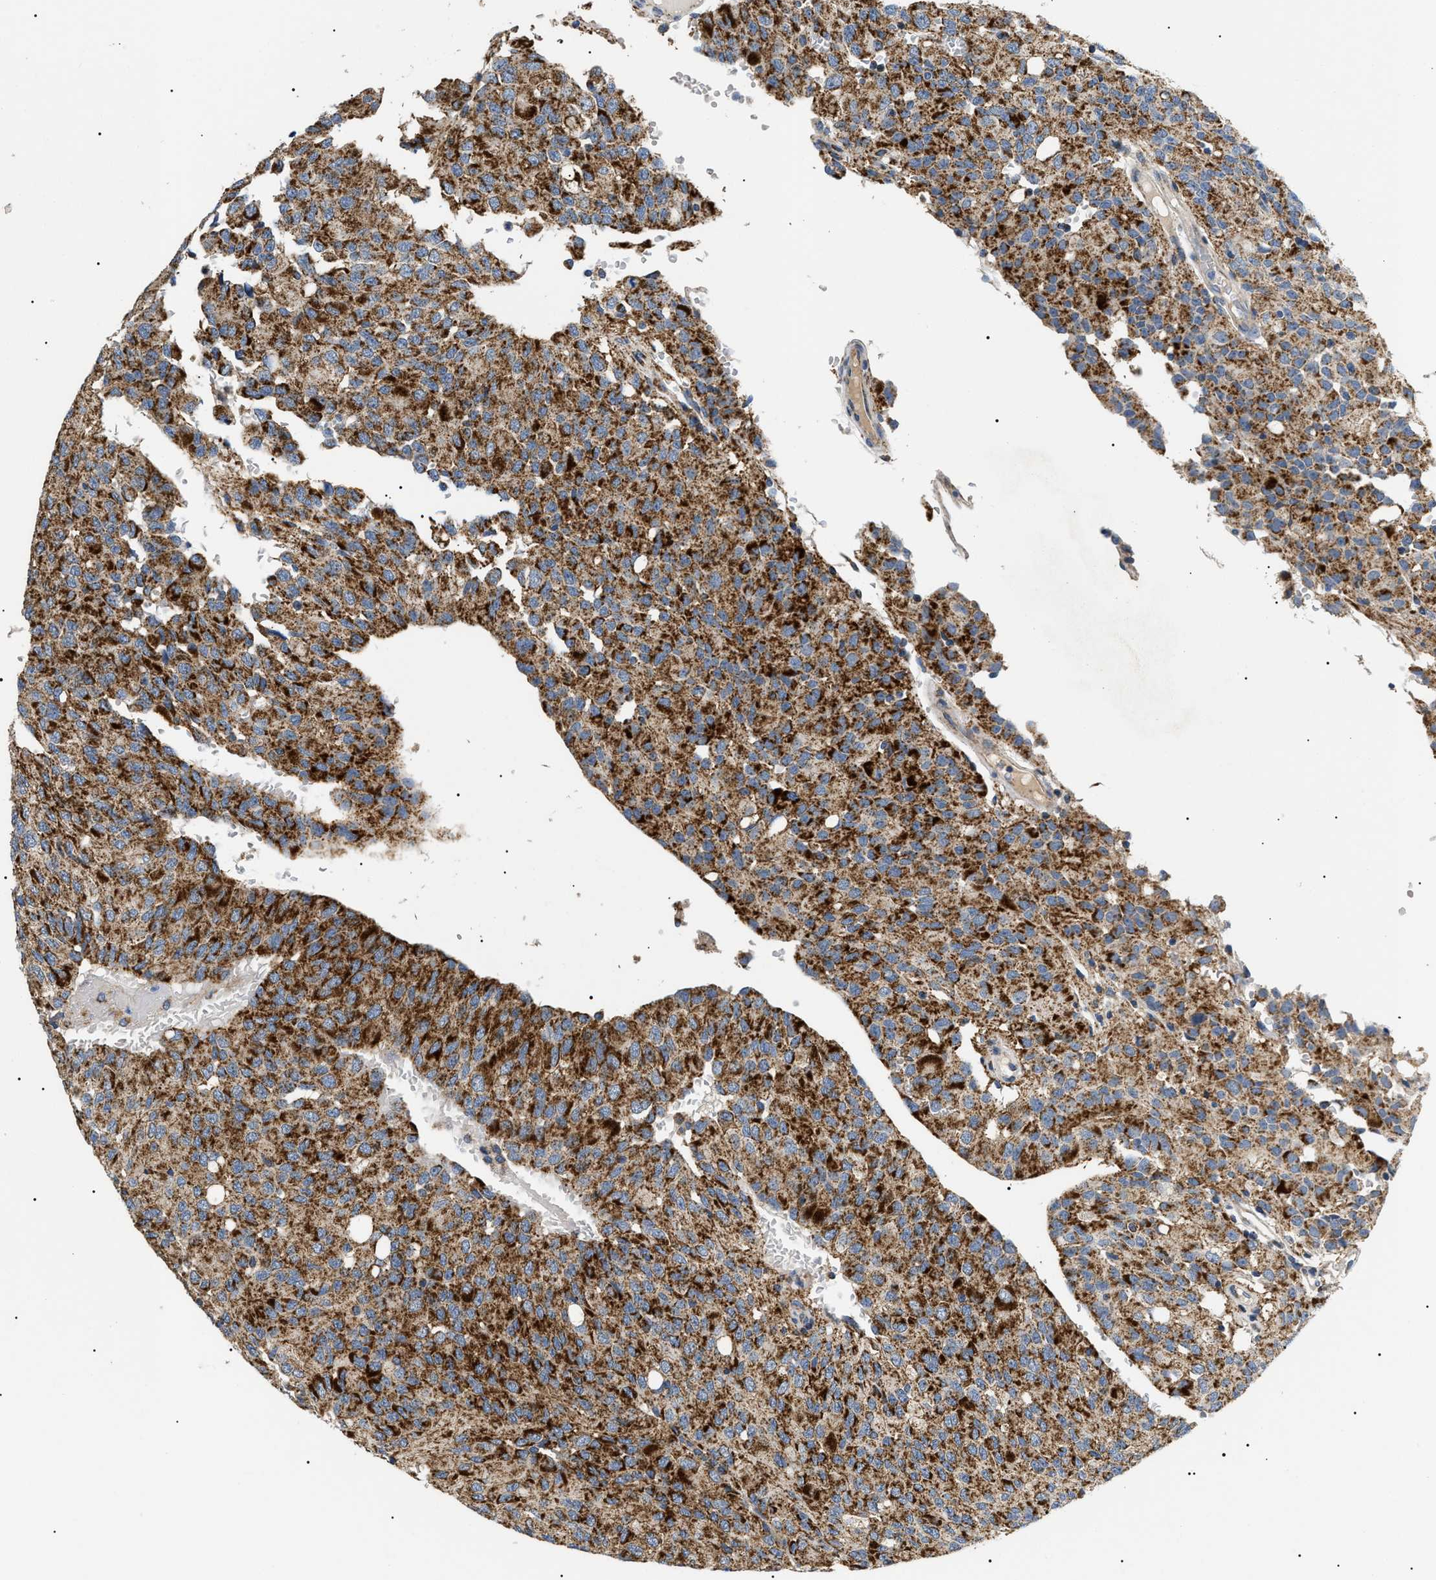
{"staining": {"intensity": "strong", "quantity": ">75%", "location": "cytoplasmic/membranous"}, "tissue": "glioma", "cell_type": "Tumor cells", "image_type": "cancer", "snomed": [{"axis": "morphology", "description": "Glioma, malignant, High grade"}, {"axis": "topography", "description": "Brain"}], "caption": "An immunohistochemistry (IHC) photomicrograph of tumor tissue is shown. Protein staining in brown highlights strong cytoplasmic/membranous positivity in malignant glioma (high-grade) within tumor cells.", "gene": "TOMM6", "patient": {"sex": "male", "age": 32}}